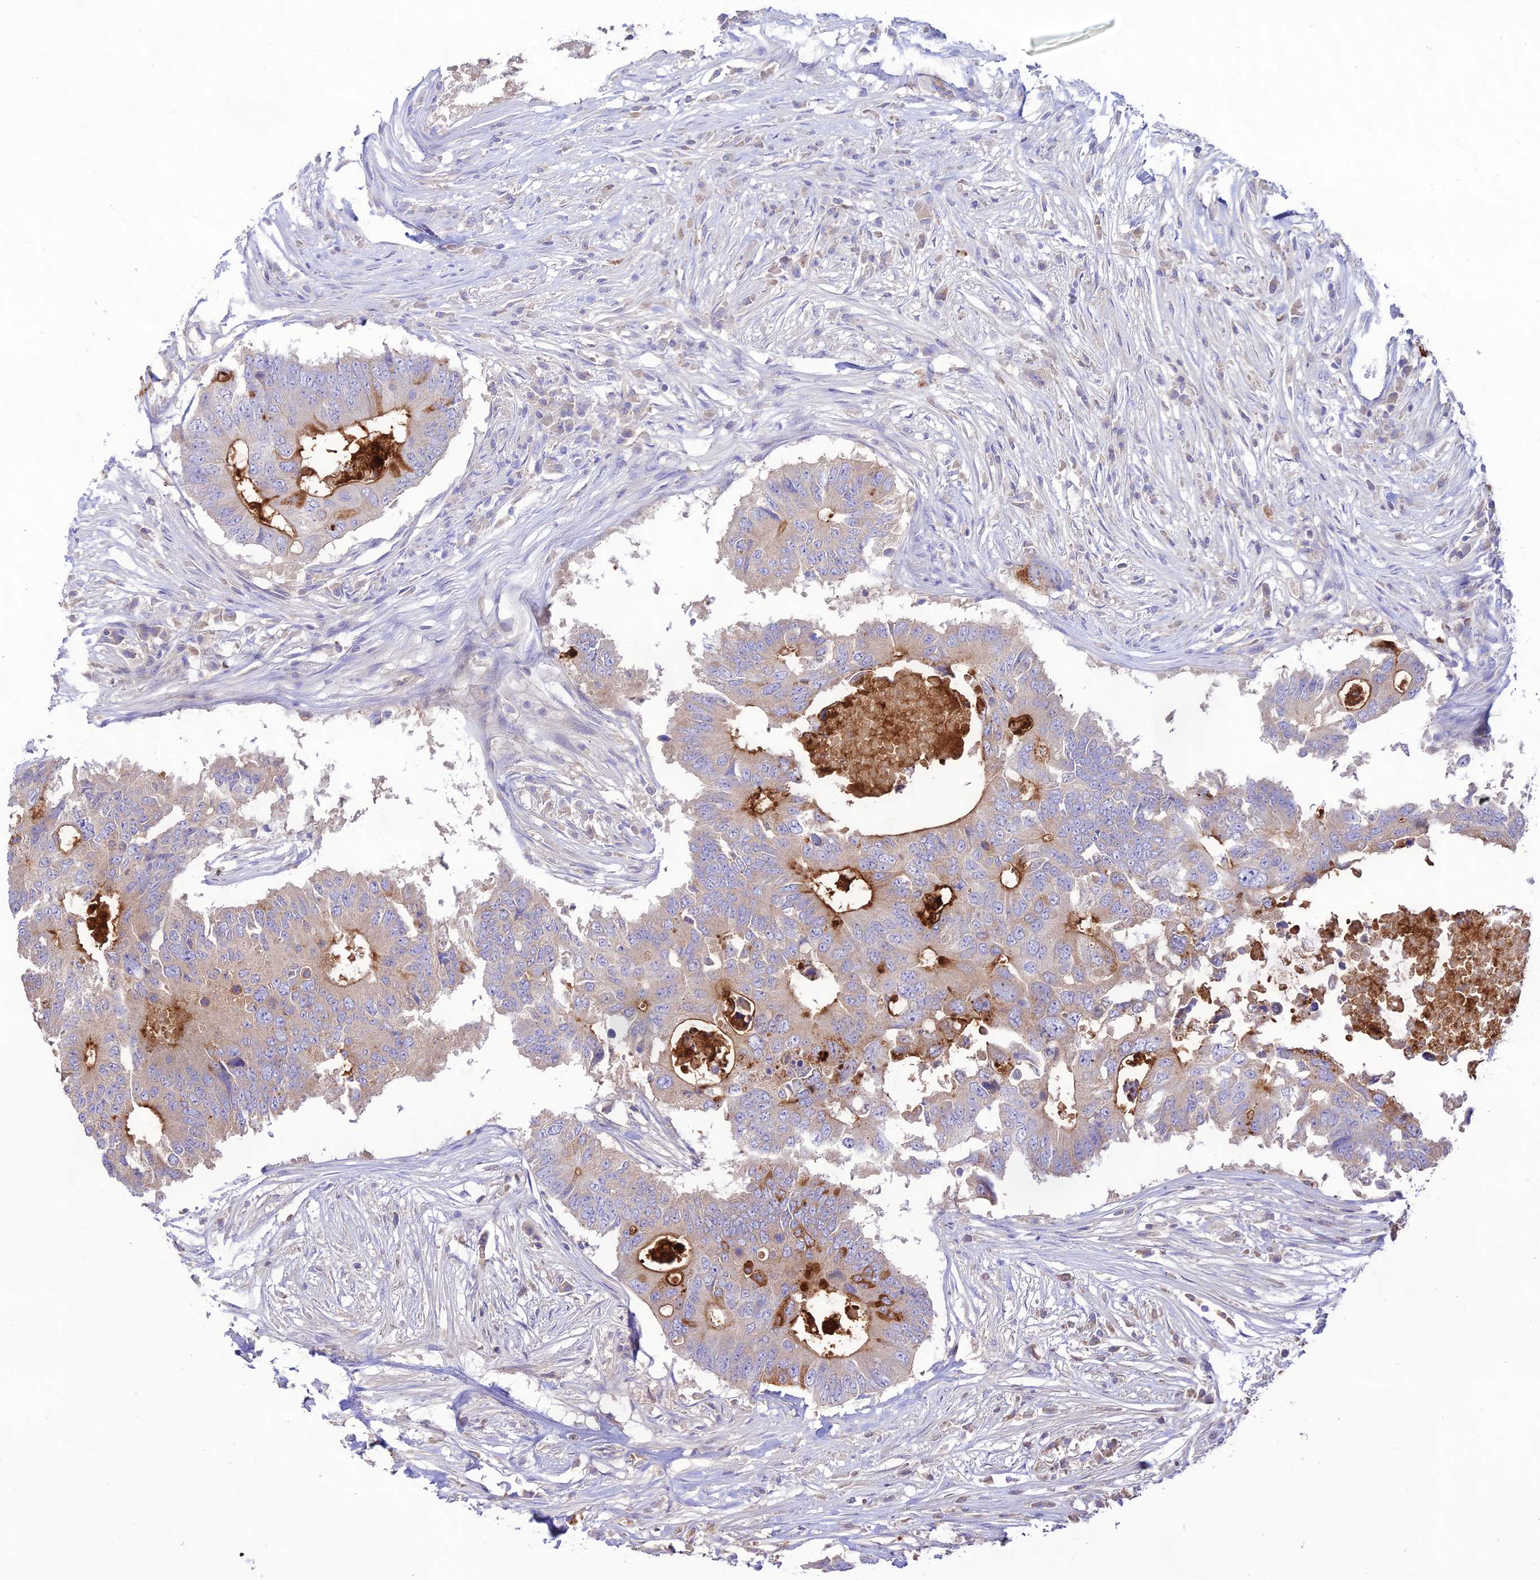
{"staining": {"intensity": "moderate", "quantity": "<25%", "location": "cytoplasmic/membranous"}, "tissue": "colorectal cancer", "cell_type": "Tumor cells", "image_type": "cancer", "snomed": [{"axis": "morphology", "description": "Adenocarcinoma, NOS"}, {"axis": "topography", "description": "Colon"}], "caption": "Colorectal cancer (adenocarcinoma) was stained to show a protein in brown. There is low levels of moderate cytoplasmic/membranous positivity in about <25% of tumor cells. (Brightfield microscopy of DAB IHC at high magnification).", "gene": "NLRP9", "patient": {"sex": "male", "age": 71}}